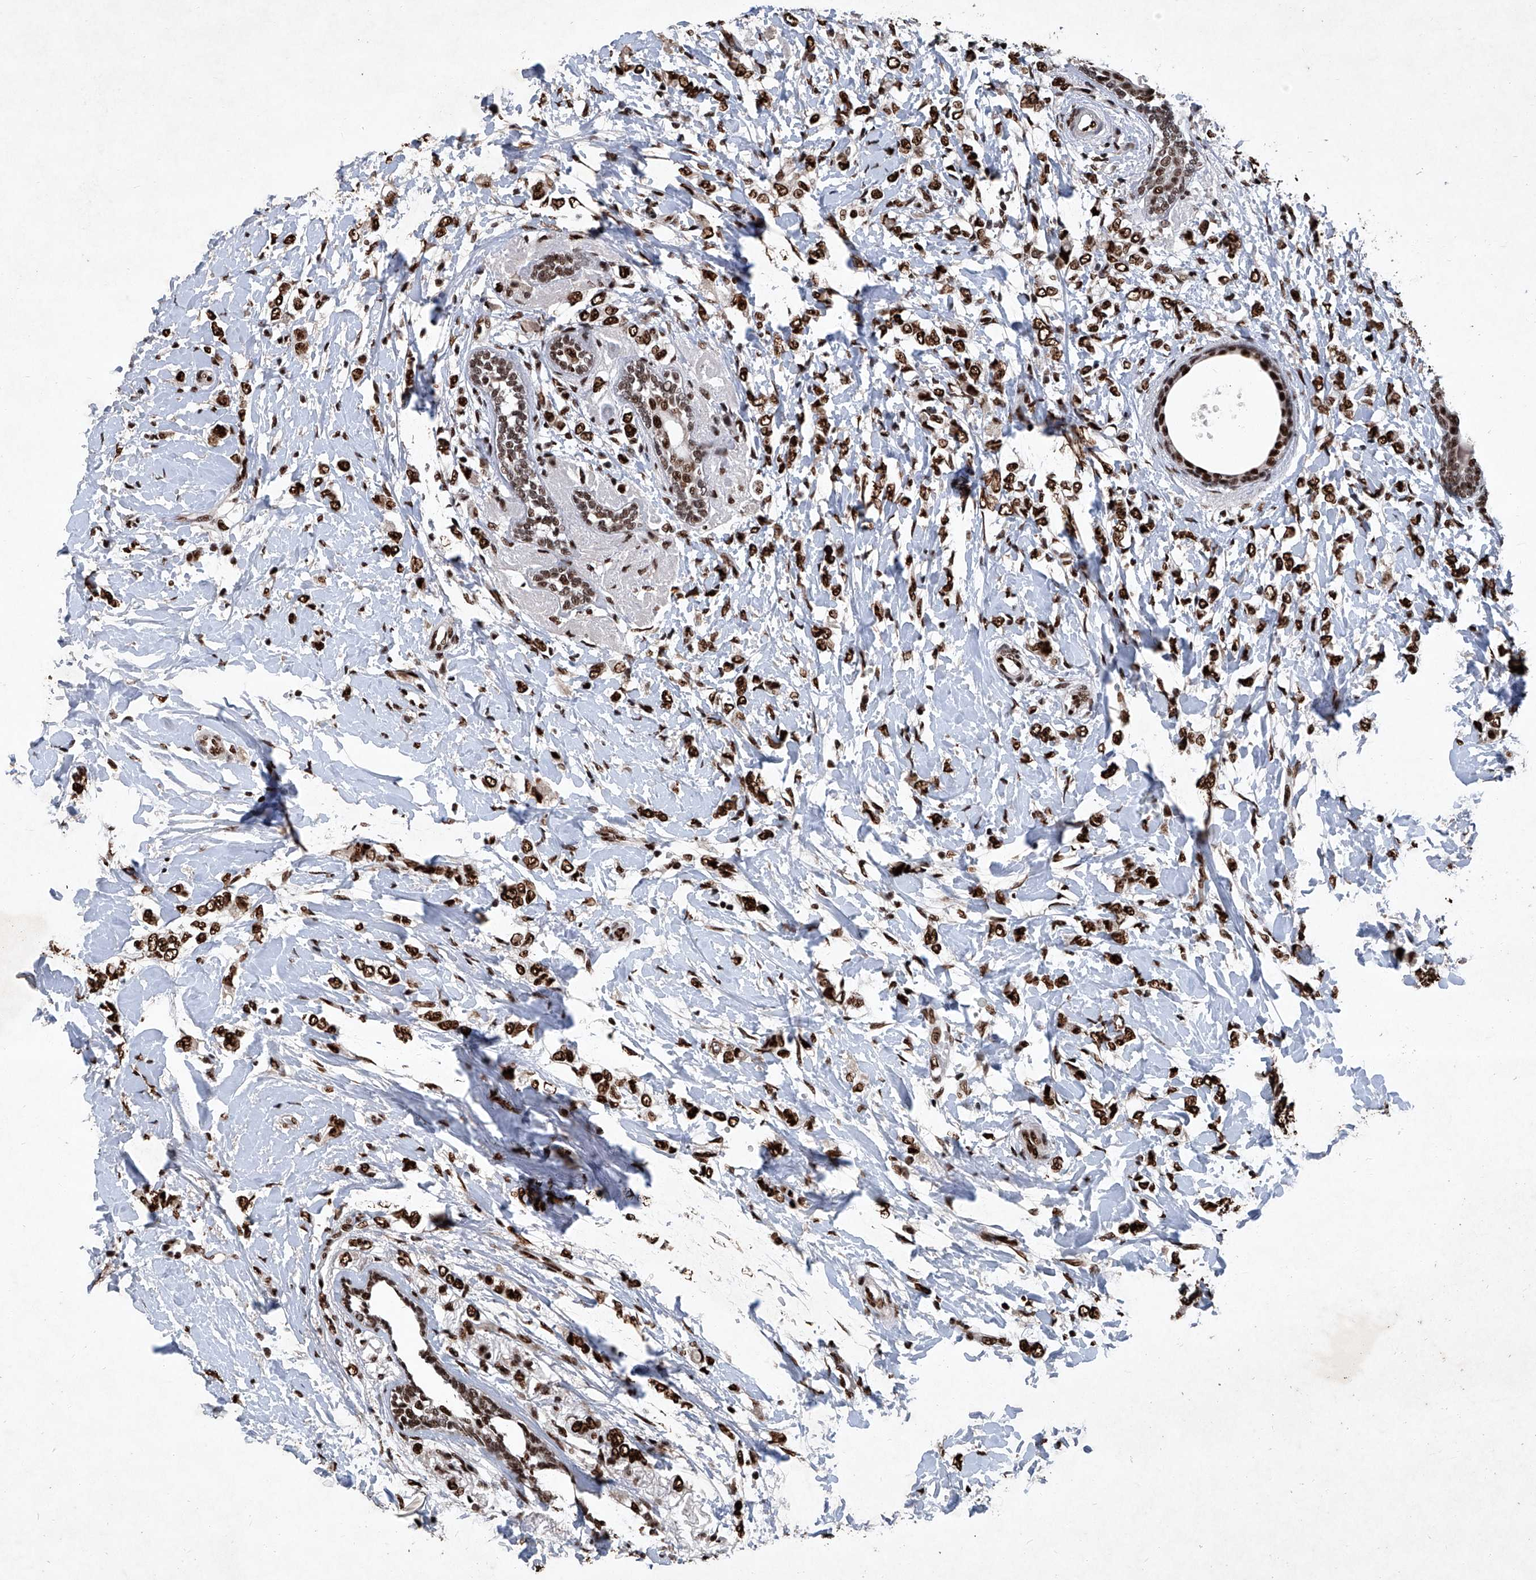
{"staining": {"intensity": "strong", "quantity": ">75%", "location": "nuclear"}, "tissue": "breast cancer", "cell_type": "Tumor cells", "image_type": "cancer", "snomed": [{"axis": "morphology", "description": "Normal tissue, NOS"}, {"axis": "morphology", "description": "Lobular carcinoma"}, {"axis": "topography", "description": "Breast"}], "caption": "Immunohistochemistry (IHC) of breast lobular carcinoma demonstrates high levels of strong nuclear expression in approximately >75% of tumor cells.", "gene": "DDX39B", "patient": {"sex": "female", "age": 47}}